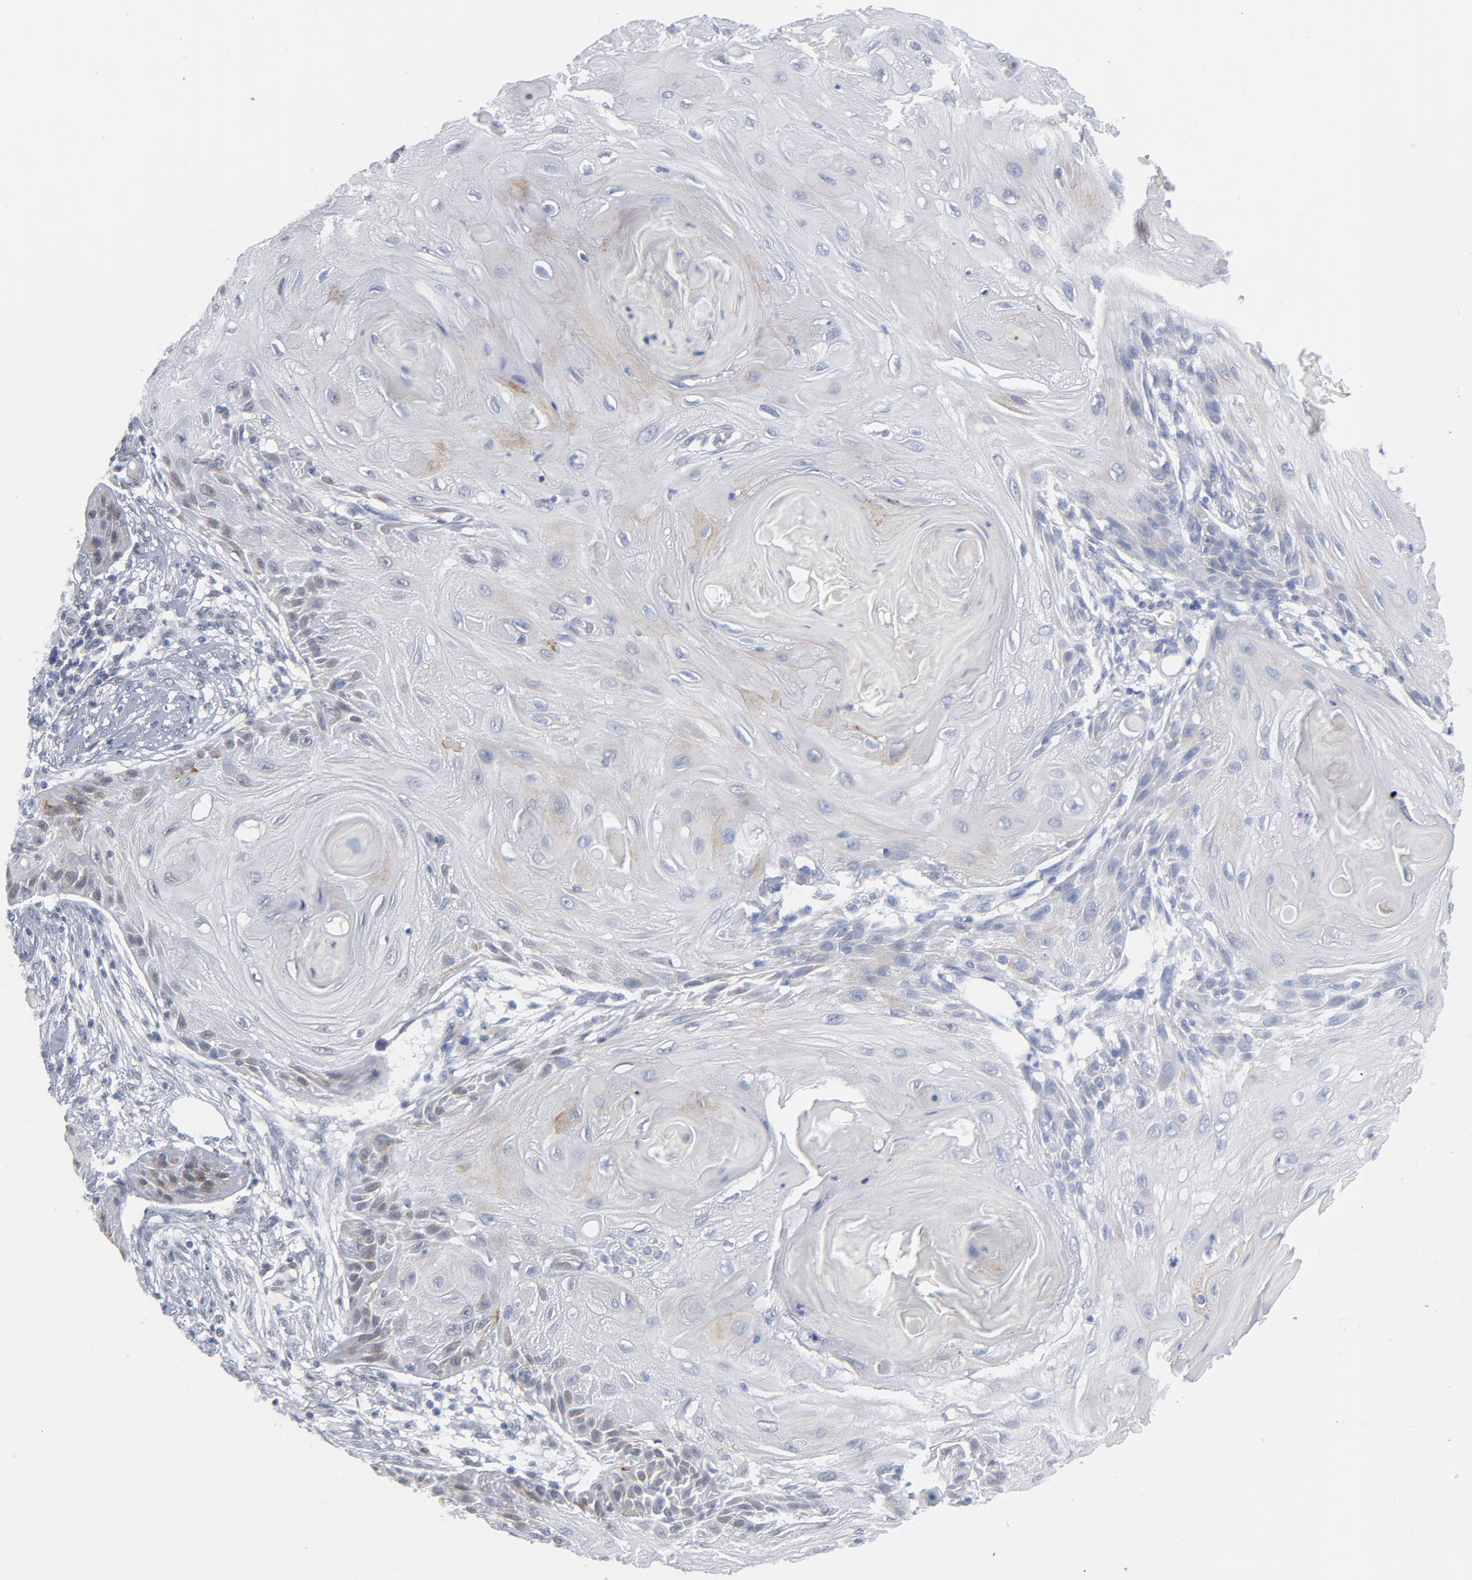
{"staining": {"intensity": "weak", "quantity": "<25%", "location": "cytoplasmic/membranous"}, "tissue": "skin cancer", "cell_type": "Tumor cells", "image_type": "cancer", "snomed": [{"axis": "morphology", "description": "Squamous cell carcinoma, NOS"}, {"axis": "topography", "description": "Skin"}], "caption": "Tumor cells are negative for brown protein staining in skin cancer (squamous cell carcinoma). Brightfield microscopy of immunohistochemistry stained with DAB (3,3'-diaminobenzidine) (brown) and hematoxylin (blue), captured at high magnification.", "gene": "BAP1", "patient": {"sex": "female", "age": 88}}